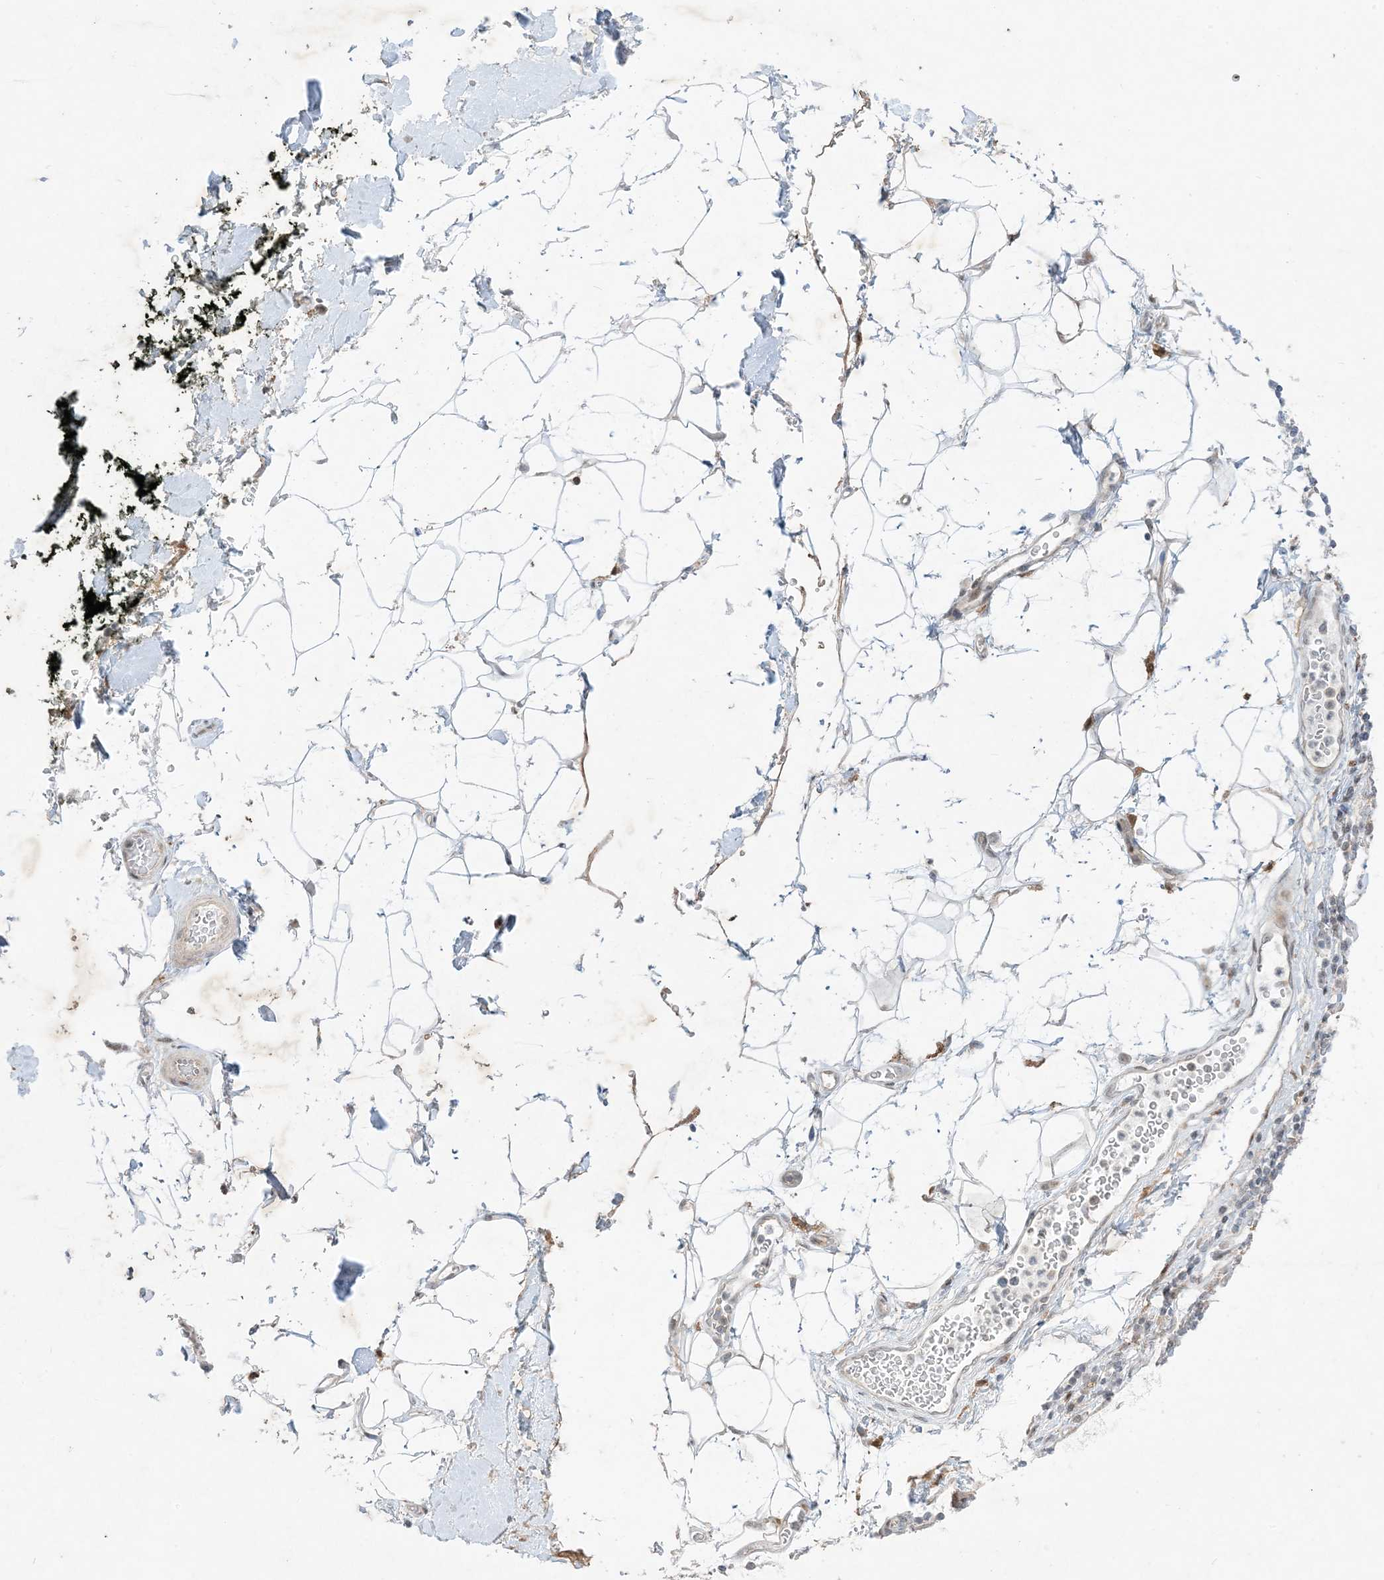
{"staining": {"intensity": "negative", "quantity": "none", "location": "none"}, "tissue": "adipose tissue", "cell_type": "Adipocytes", "image_type": "normal", "snomed": [{"axis": "morphology", "description": "Normal tissue, NOS"}, {"axis": "morphology", "description": "Adenocarcinoma, NOS"}, {"axis": "topography", "description": "Pancreas"}, {"axis": "topography", "description": "Peripheral nerve tissue"}], "caption": "High magnification brightfield microscopy of benign adipose tissue stained with DAB (brown) and counterstained with hematoxylin (blue): adipocytes show no significant expression. The staining was performed using DAB to visualize the protein expression in brown, while the nuclei were stained in blue with hematoxylin (Magnification: 20x).", "gene": "SOGA3", "patient": {"sex": "male", "age": 59}}